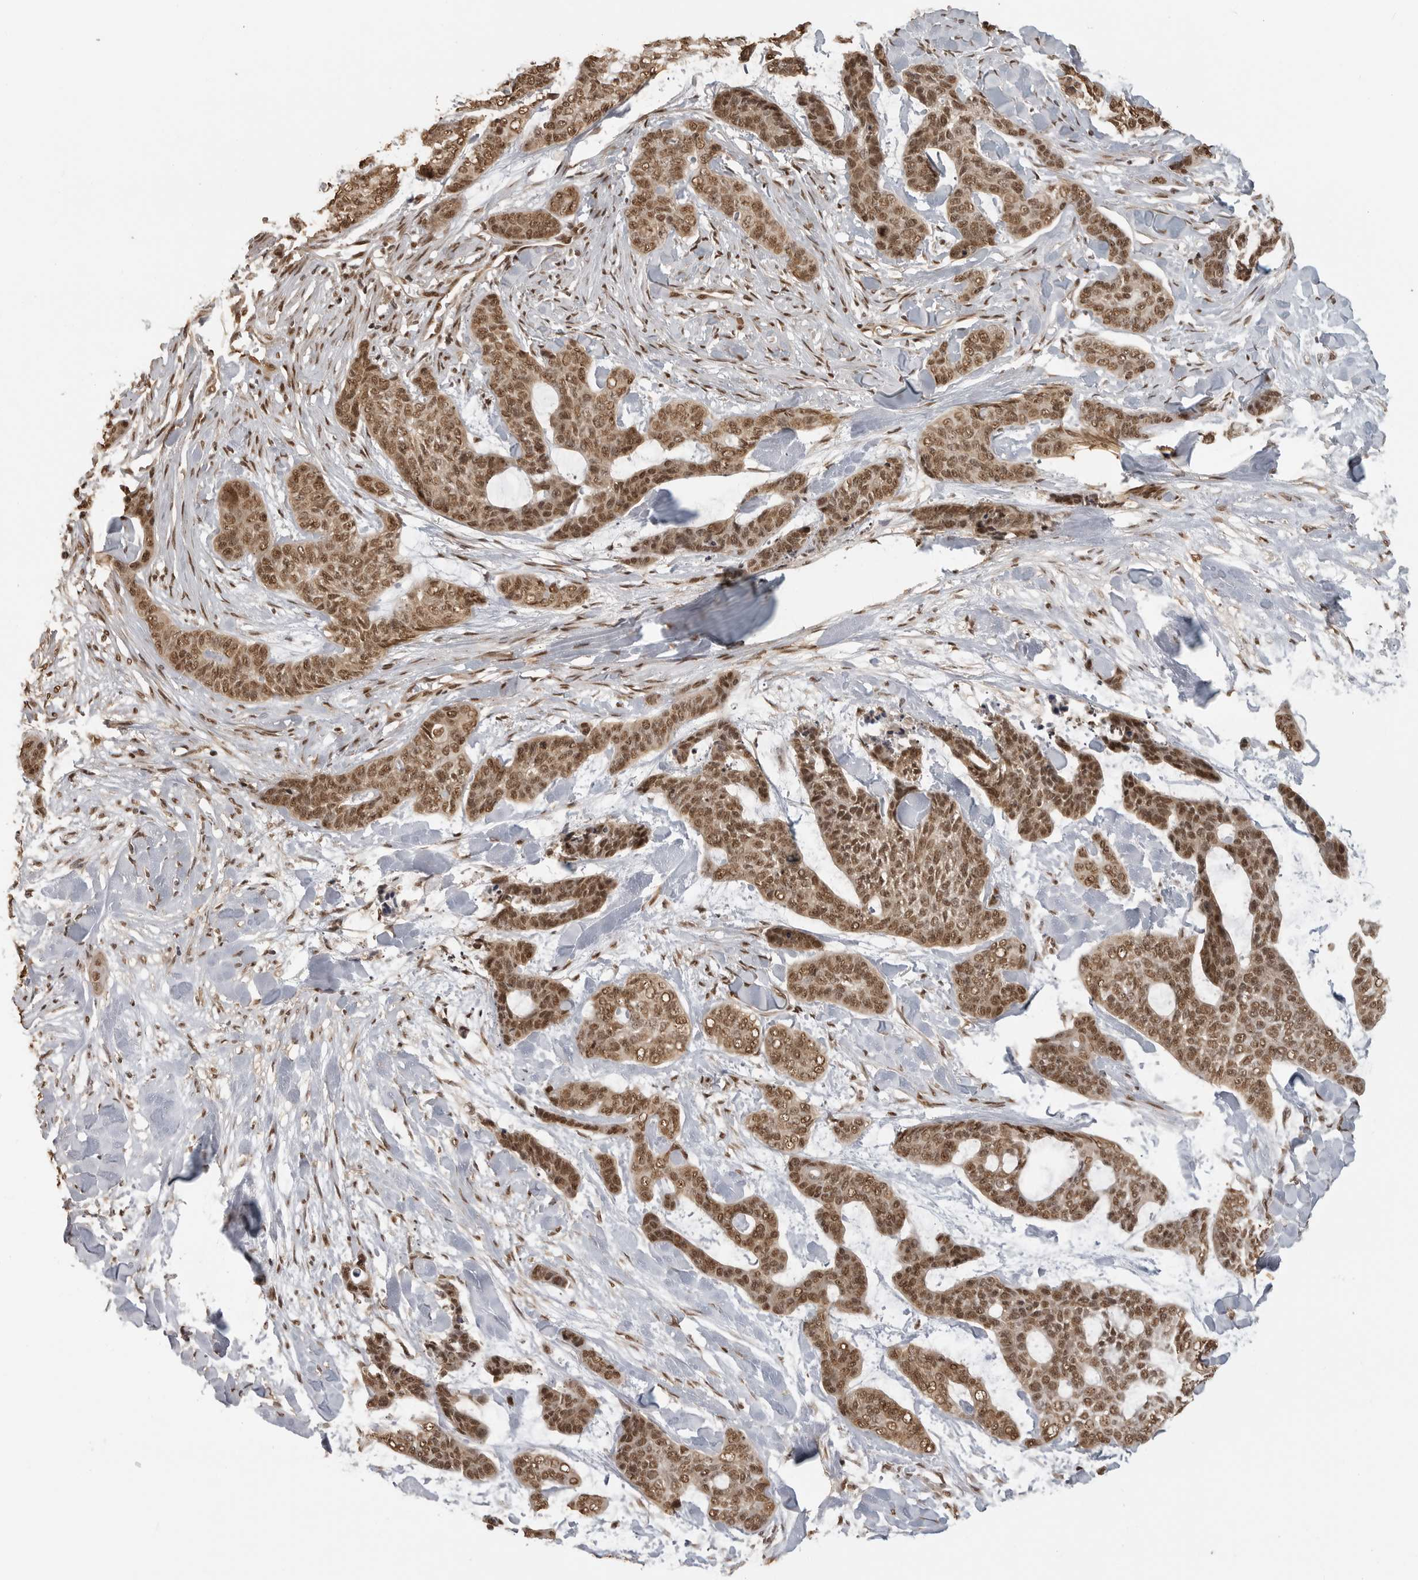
{"staining": {"intensity": "moderate", "quantity": ">75%", "location": "nuclear"}, "tissue": "skin cancer", "cell_type": "Tumor cells", "image_type": "cancer", "snomed": [{"axis": "morphology", "description": "Basal cell carcinoma"}, {"axis": "topography", "description": "Skin"}], "caption": "Immunohistochemical staining of human basal cell carcinoma (skin) demonstrates medium levels of moderate nuclear expression in about >75% of tumor cells.", "gene": "CLOCK", "patient": {"sex": "female", "age": 64}}